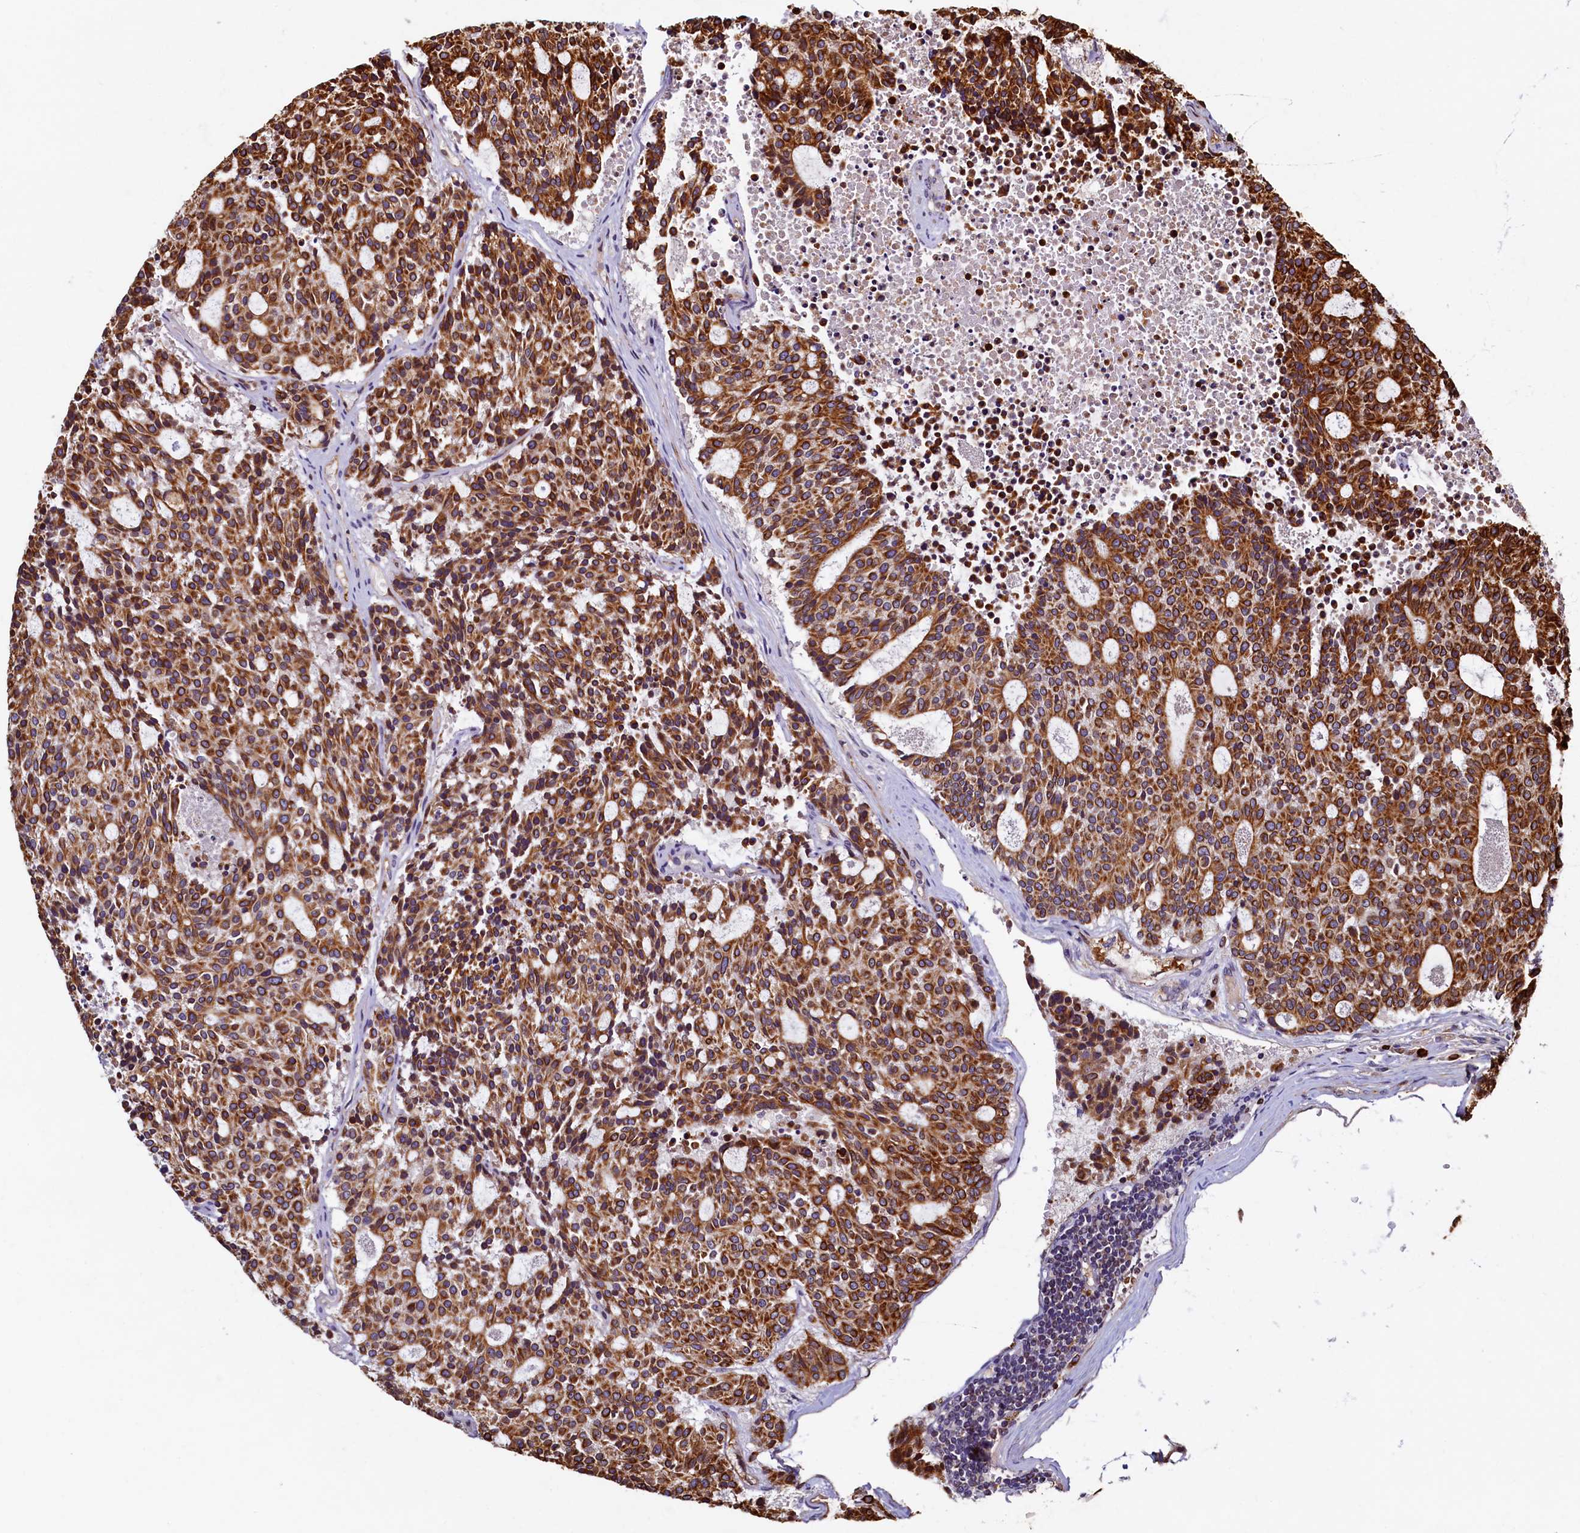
{"staining": {"intensity": "strong", "quantity": ">75%", "location": "cytoplasmic/membranous"}, "tissue": "carcinoid", "cell_type": "Tumor cells", "image_type": "cancer", "snomed": [{"axis": "morphology", "description": "Carcinoid, malignant, NOS"}, {"axis": "topography", "description": "Pancreas"}], "caption": "Malignant carcinoid stained with a protein marker displays strong staining in tumor cells.", "gene": "NCKAP5L", "patient": {"sex": "female", "age": 54}}